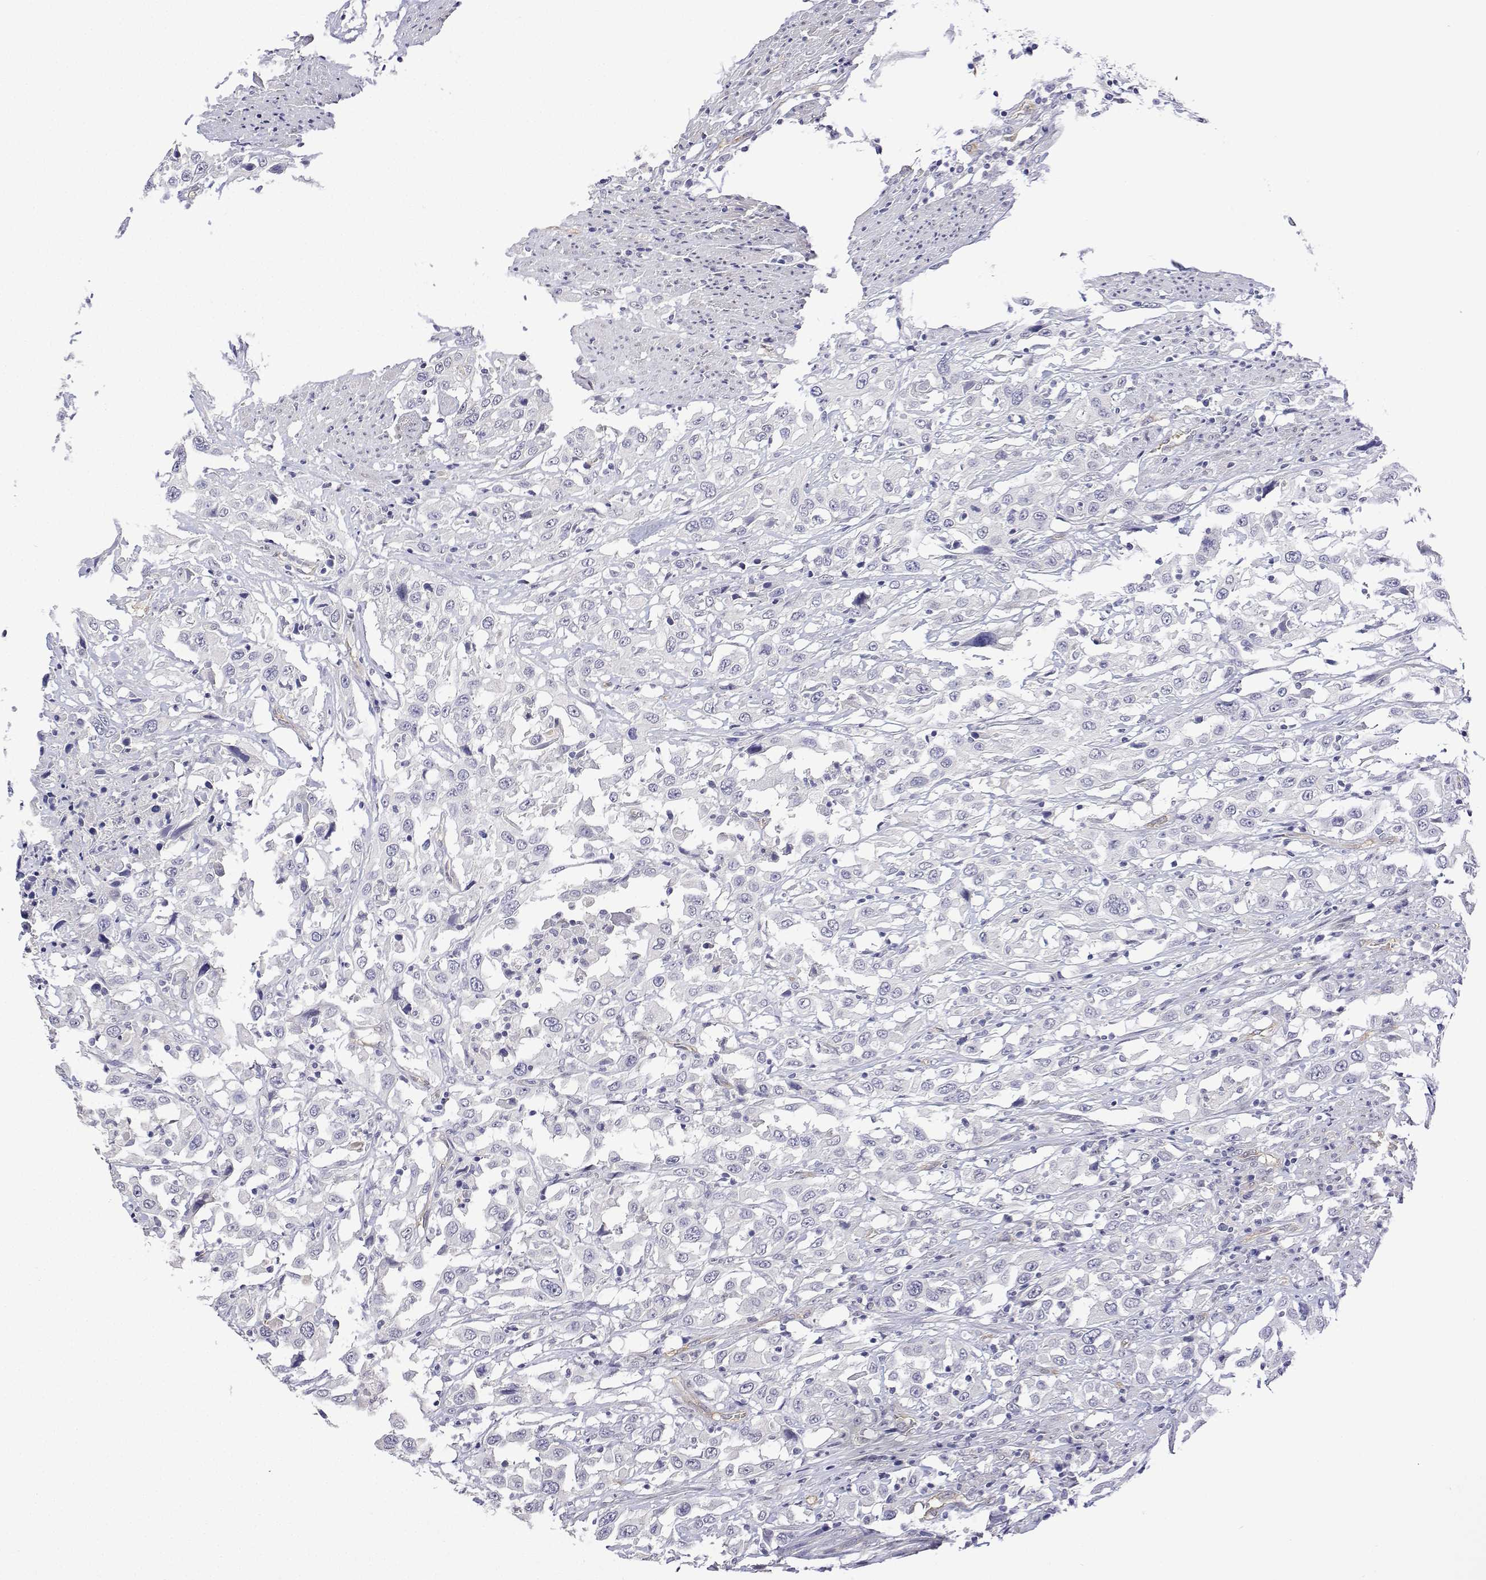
{"staining": {"intensity": "negative", "quantity": "none", "location": "none"}, "tissue": "urothelial cancer", "cell_type": "Tumor cells", "image_type": "cancer", "snomed": [{"axis": "morphology", "description": "Urothelial carcinoma, High grade"}, {"axis": "topography", "description": "Urinary bladder"}], "caption": "A histopathology image of urothelial cancer stained for a protein displays no brown staining in tumor cells. The staining was performed using DAB to visualize the protein expression in brown, while the nuclei were stained in blue with hematoxylin (Magnification: 20x).", "gene": "PLCB1", "patient": {"sex": "male", "age": 61}}